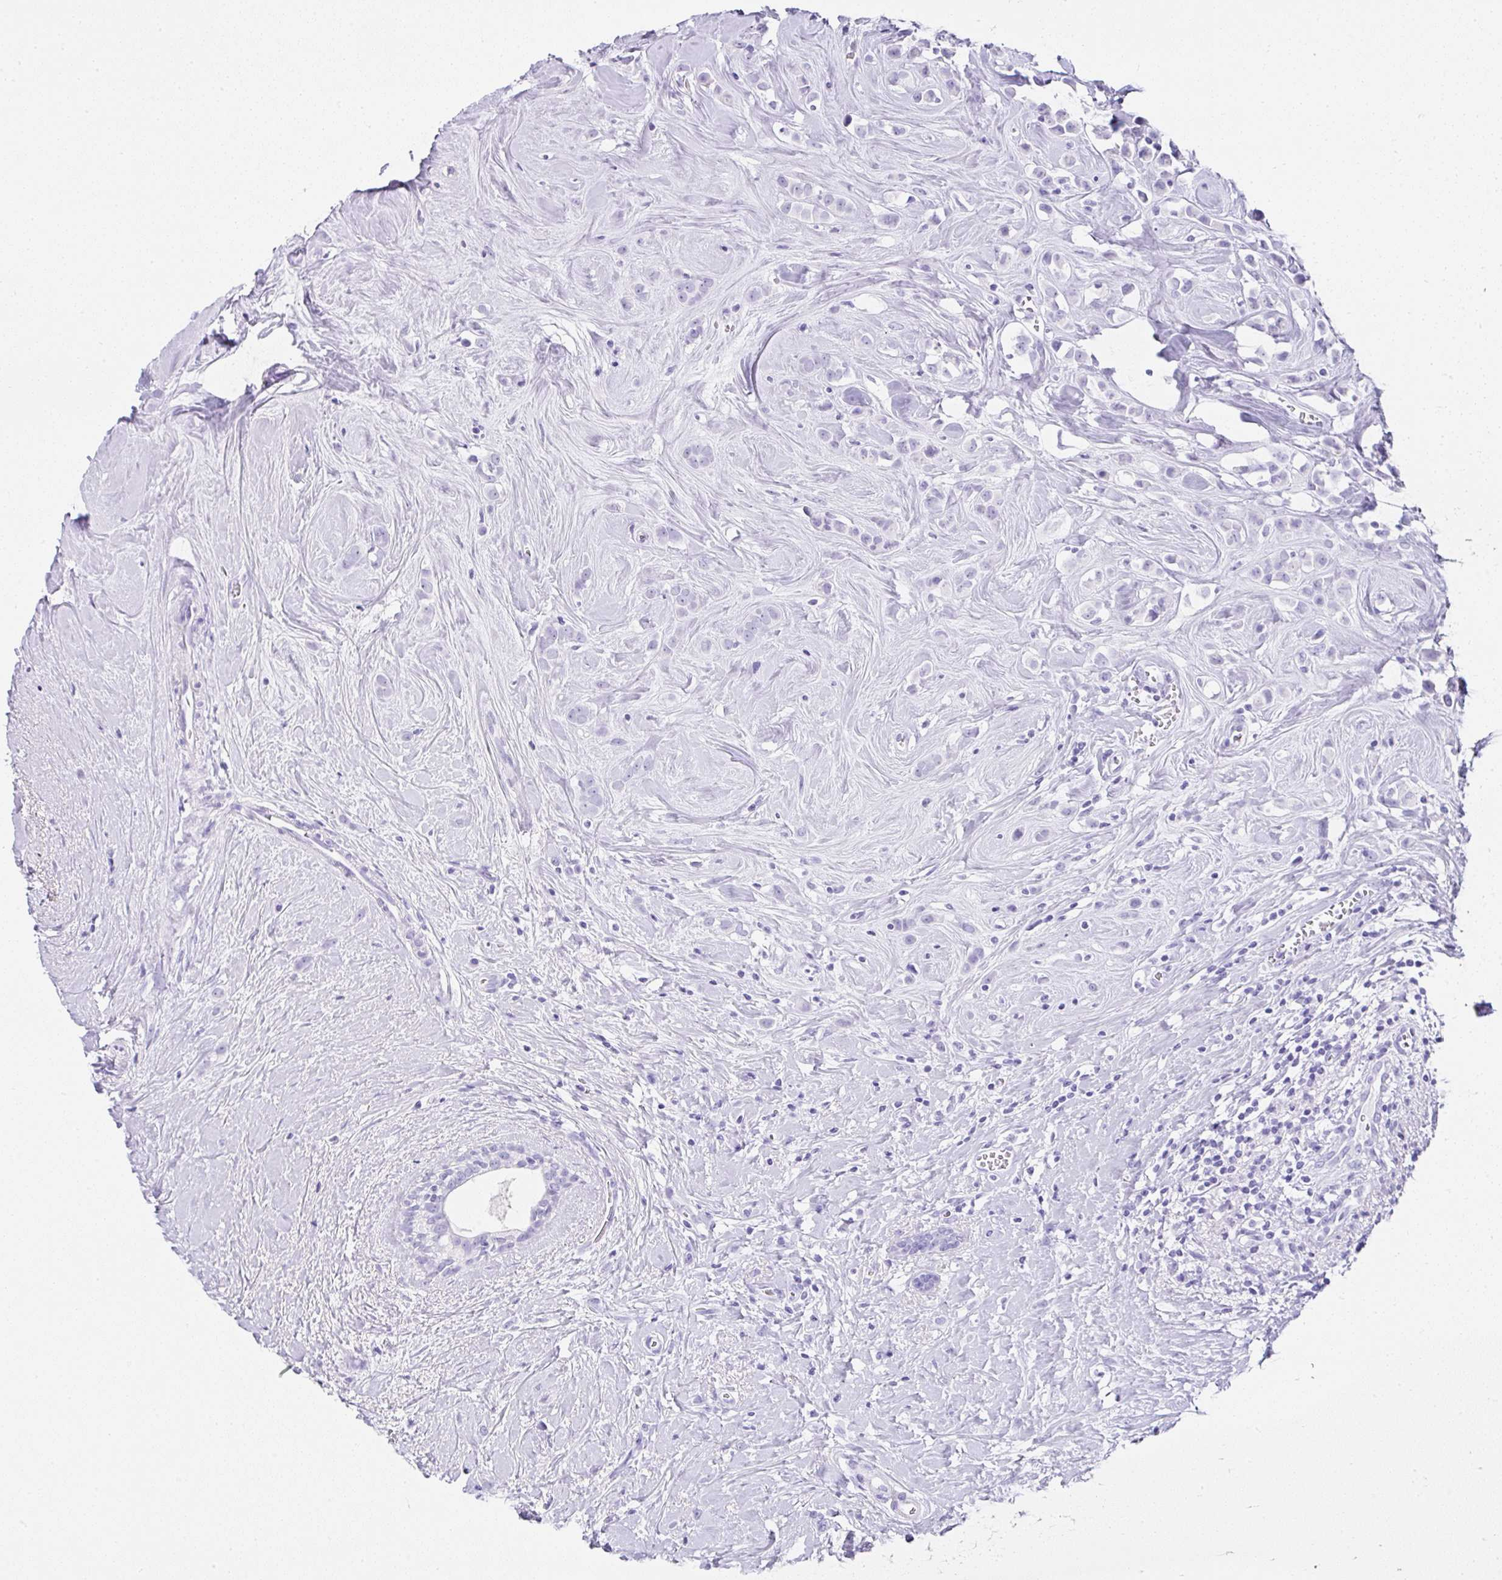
{"staining": {"intensity": "negative", "quantity": "none", "location": "none"}, "tissue": "breast cancer", "cell_type": "Tumor cells", "image_type": "cancer", "snomed": [{"axis": "morphology", "description": "Duct carcinoma"}, {"axis": "topography", "description": "Breast"}], "caption": "IHC of human breast cancer (infiltrating ductal carcinoma) shows no staining in tumor cells.", "gene": "SERPINB3", "patient": {"sex": "female", "age": 80}}